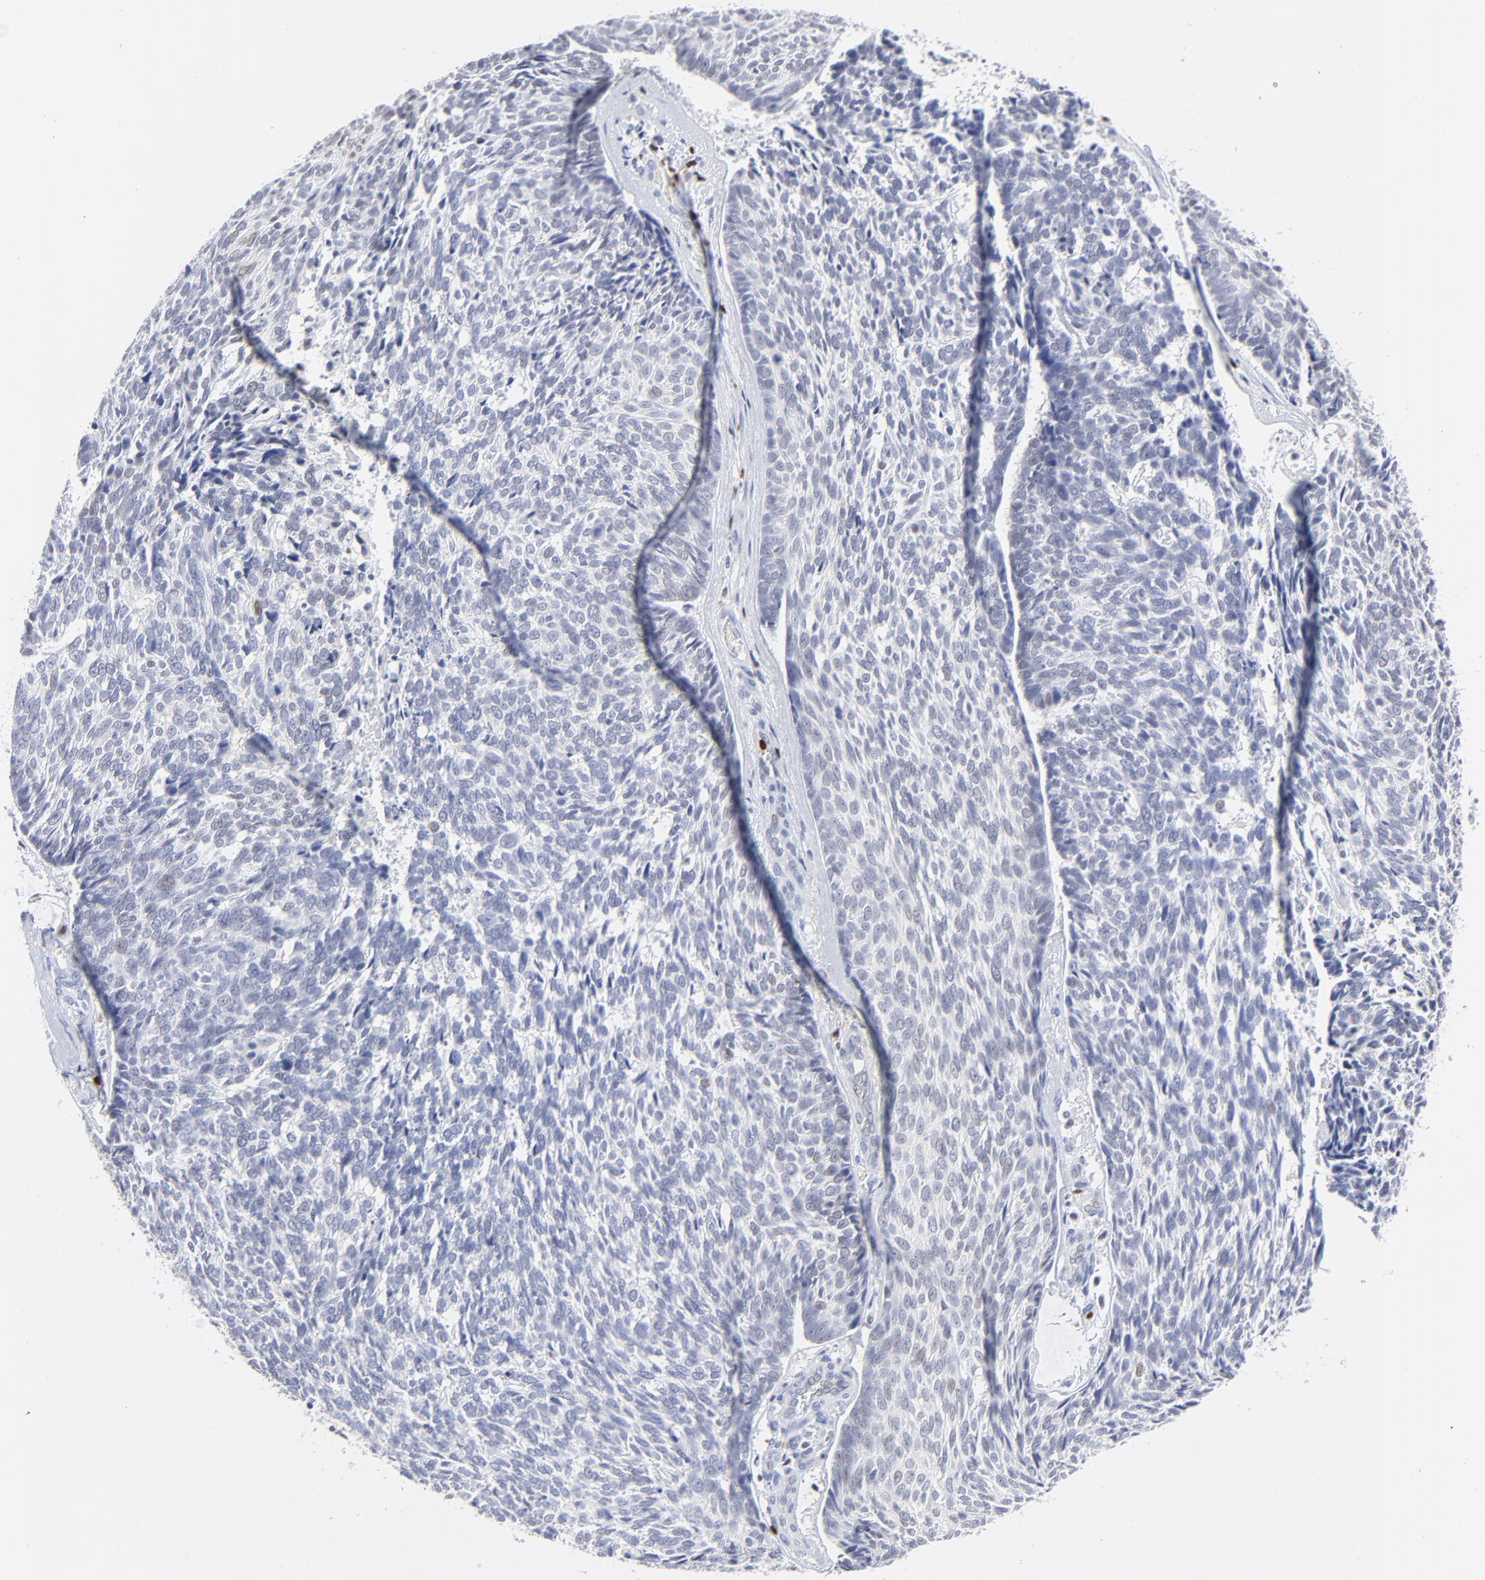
{"staining": {"intensity": "weak", "quantity": "25%-75%", "location": "nuclear"}, "tissue": "skin cancer", "cell_type": "Tumor cells", "image_type": "cancer", "snomed": [{"axis": "morphology", "description": "Basal cell carcinoma"}, {"axis": "topography", "description": "Skin"}], "caption": "Protein staining by IHC demonstrates weak nuclear staining in about 25%-75% of tumor cells in skin cancer (basal cell carcinoma).", "gene": "ZAP70", "patient": {"sex": "male", "age": 72}}